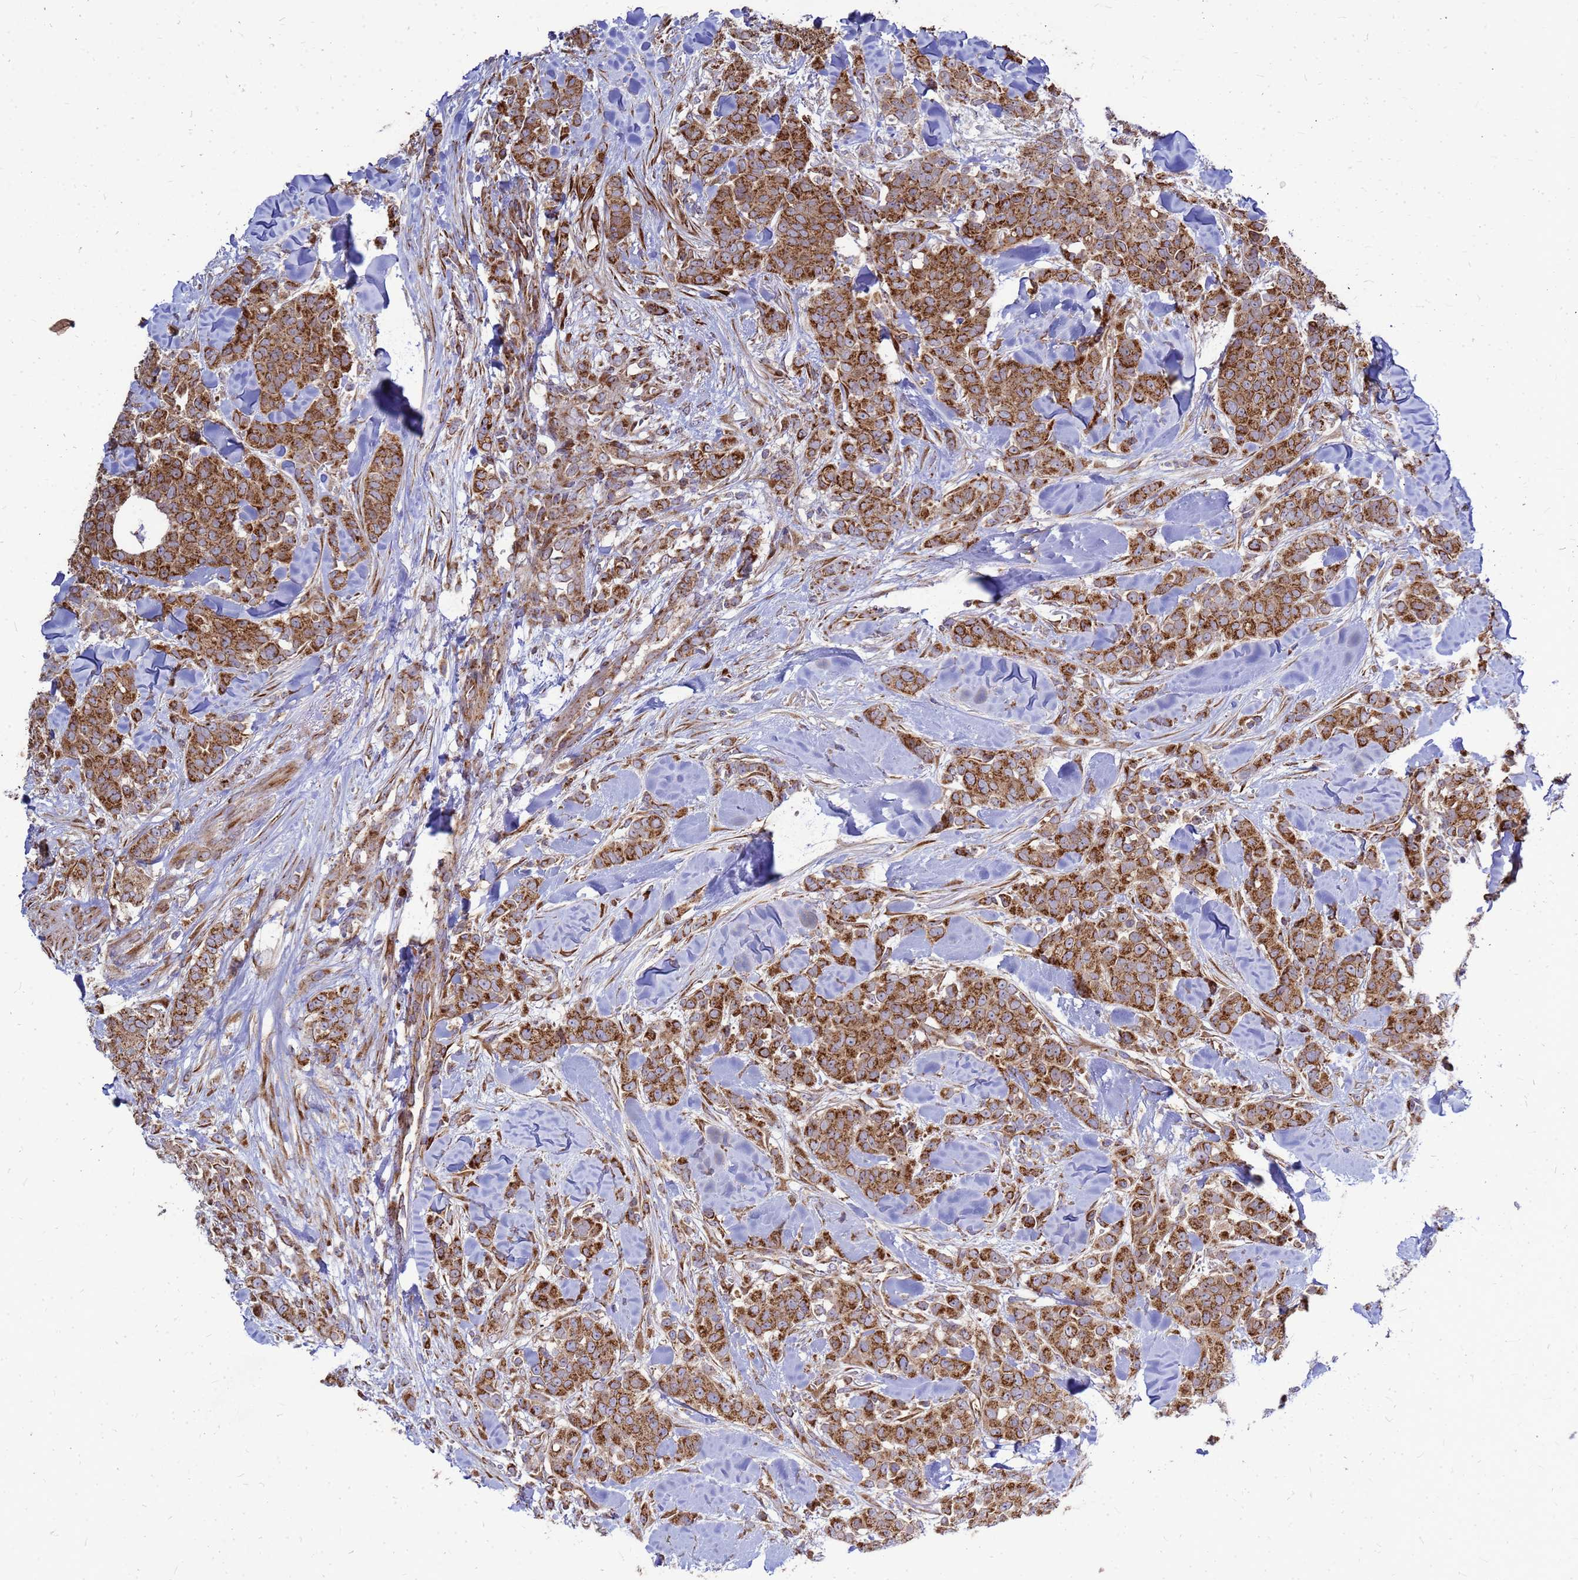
{"staining": {"intensity": "strong", "quantity": ">75%", "location": "cytoplasmic/membranous"}, "tissue": "breast cancer", "cell_type": "Tumor cells", "image_type": "cancer", "snomed": [{"axis": "morphology", "description": "Lobular carcinoma"}, {"axis": "topography", "description": "Breast"}], "caption": "DAB (3,3'-diaminobenzidine) immunohistochemical staining of human breast cancer (lobular carcinoma) reveals strong cytoplasmic/membranous protein staining in approximately >75% of tumor cells.", "gene": "FSTL4", "patient": {"sex": "female", "age": 91}}